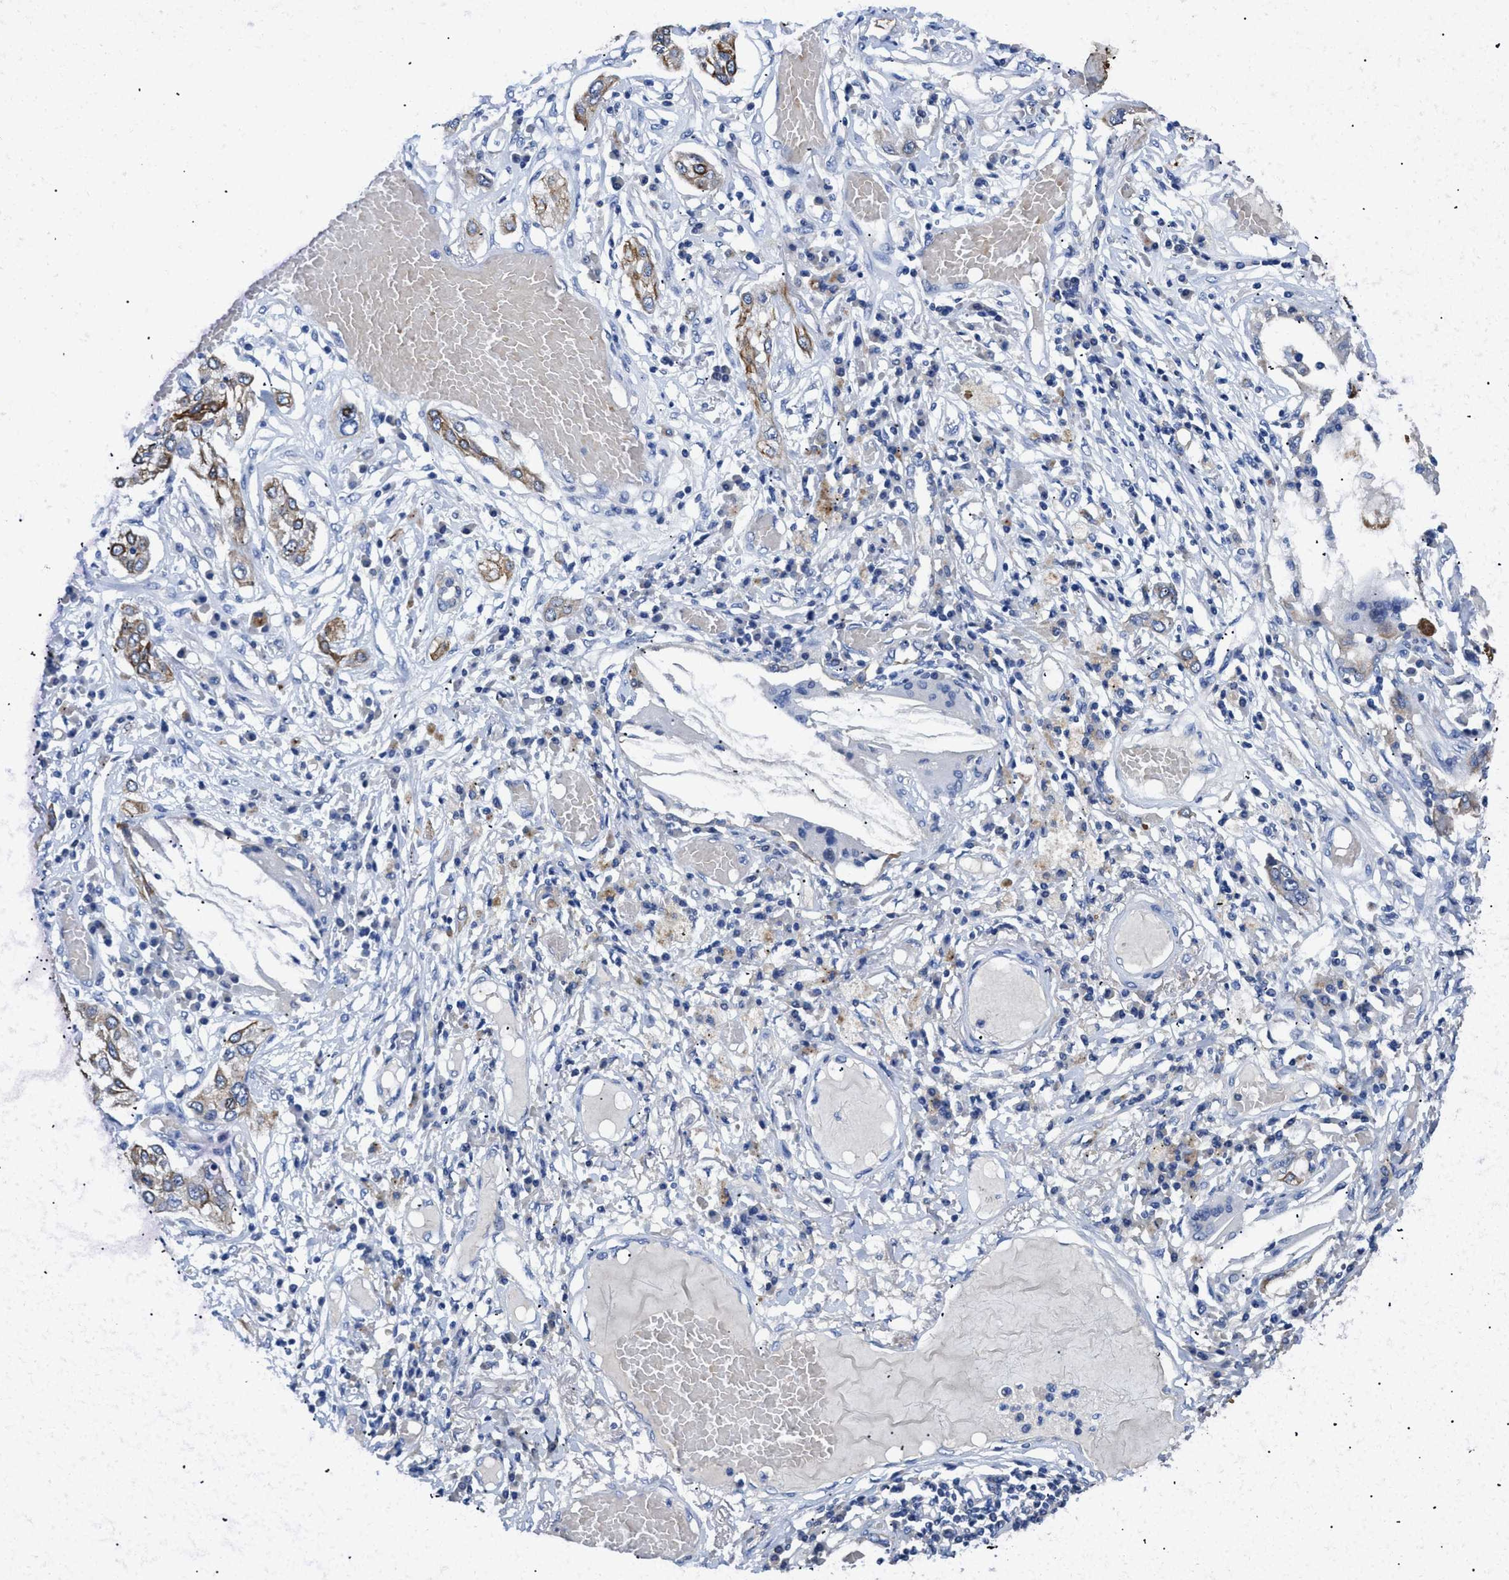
{"staining": {"intensity": "strong", "quantity": "25%-75%", "location": "cytoplasmic/membranous"}, "tissue": "lung cancer", "cell_type": "Tumor cells", "image_type": "cancer", "snomed": [{"axis": "morphology", "description": "Squamous cell carcinoma, NOS"}, {"axis": "topography", "description": "Lung"}], "caption": "An immunohistochemistry micrograph of tumor tissue is shown. Protein staining in brown labels strong cytoplasmic/membranous positivity in lung cancer within tumor cells.", "gene": "TMEM68", "patient": {"sex": "male", "age": 71}}